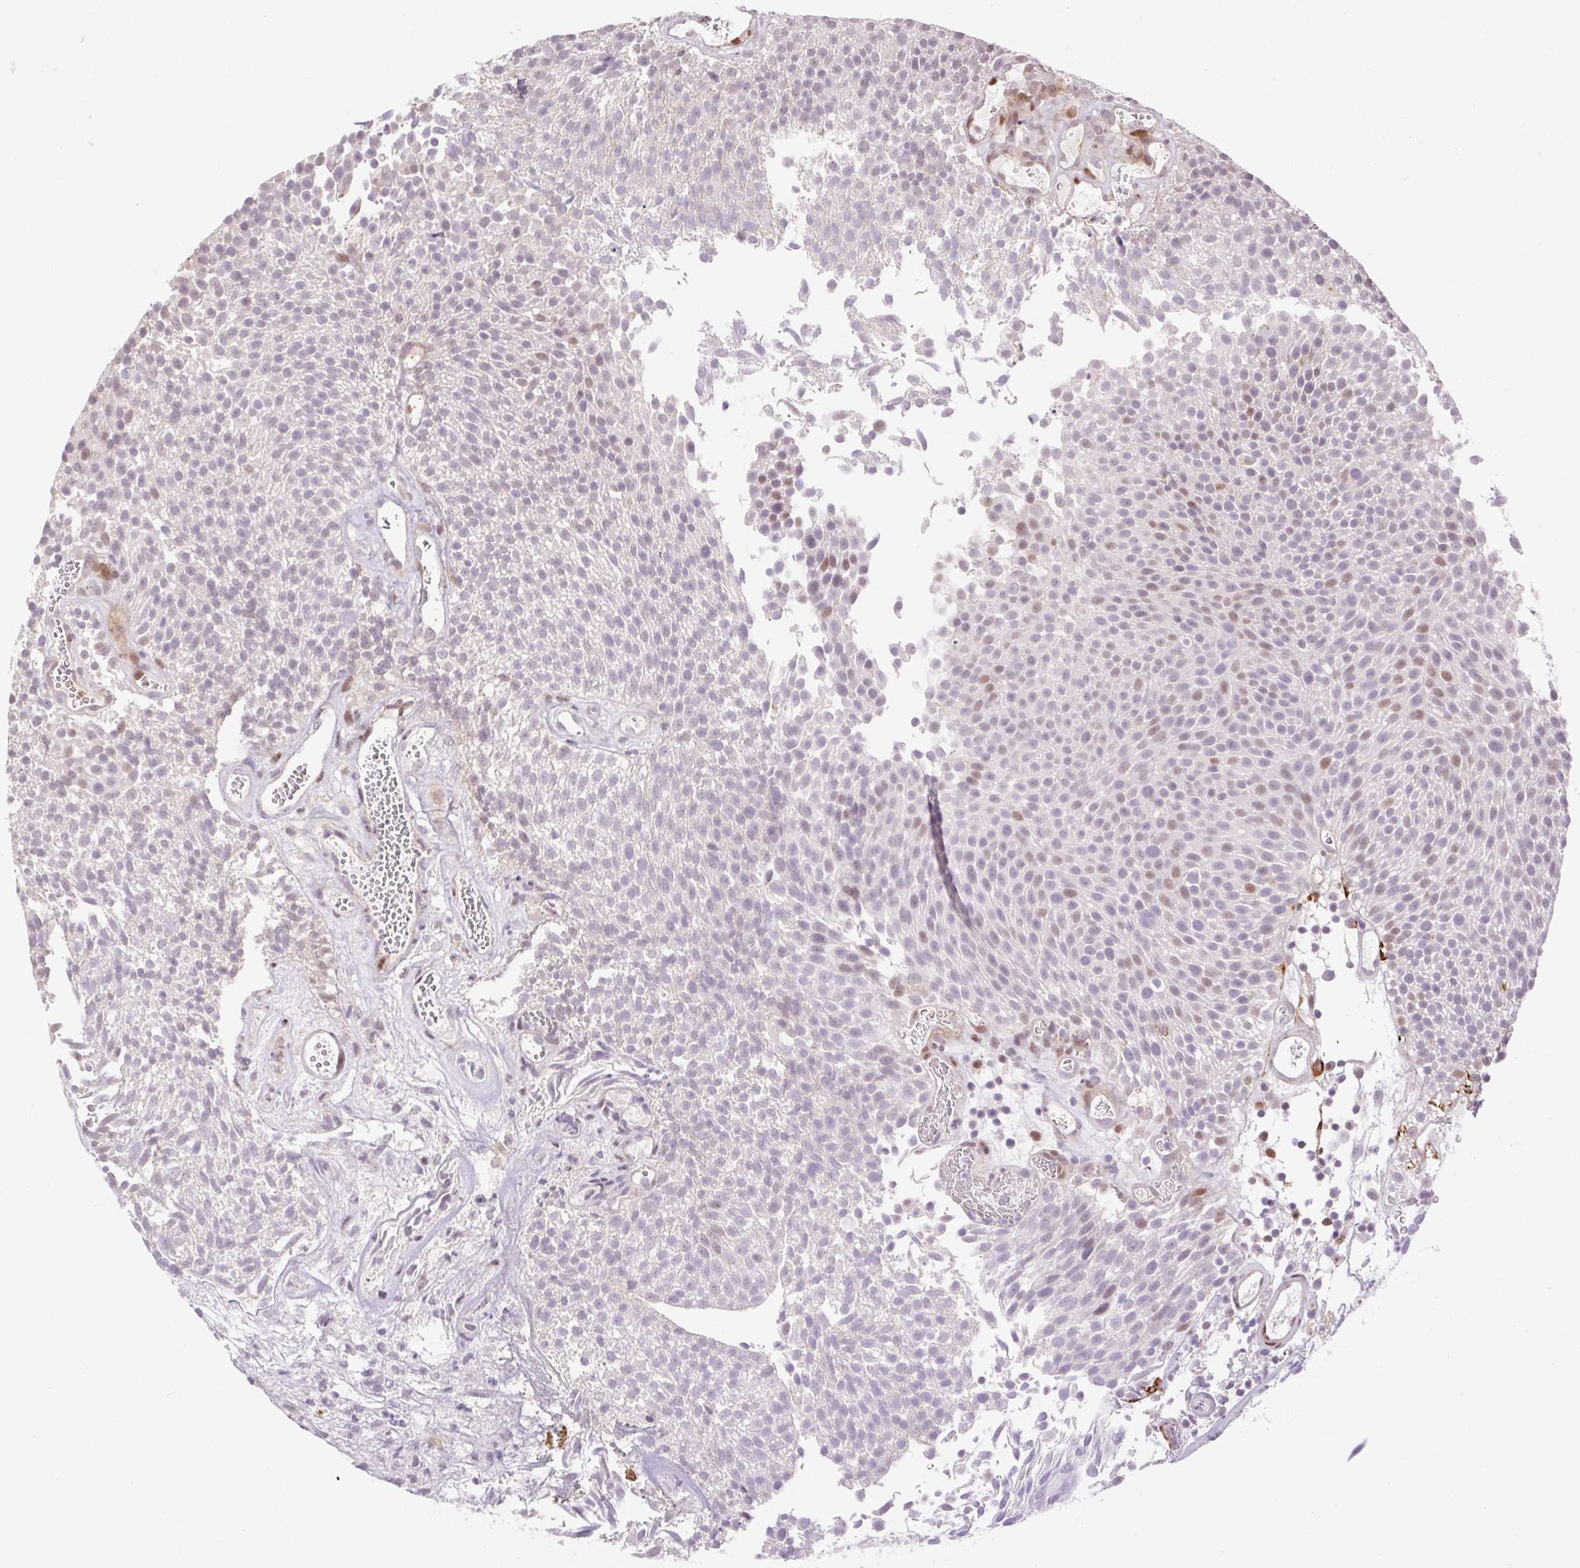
{"staining": {"intensity": "moderate", "quantity": "<25%", "location": "nuclear"}, "tissue": "urothelial cancer", "cell_type": "Tumor cells", "image_type": "cancer", "snomed": [{"axis": "morphology", "description": "Urothelial carcinoma, Low grade"}, {"axis": "topography", "description": "Urinary bladder"}], "caption": "Moderate nuclear expression is identified in approximately <25% of tumor cells in urothelial cancer.", "gene": "RIPPLY3", "patient": {"sex": "female", "age": 79}}